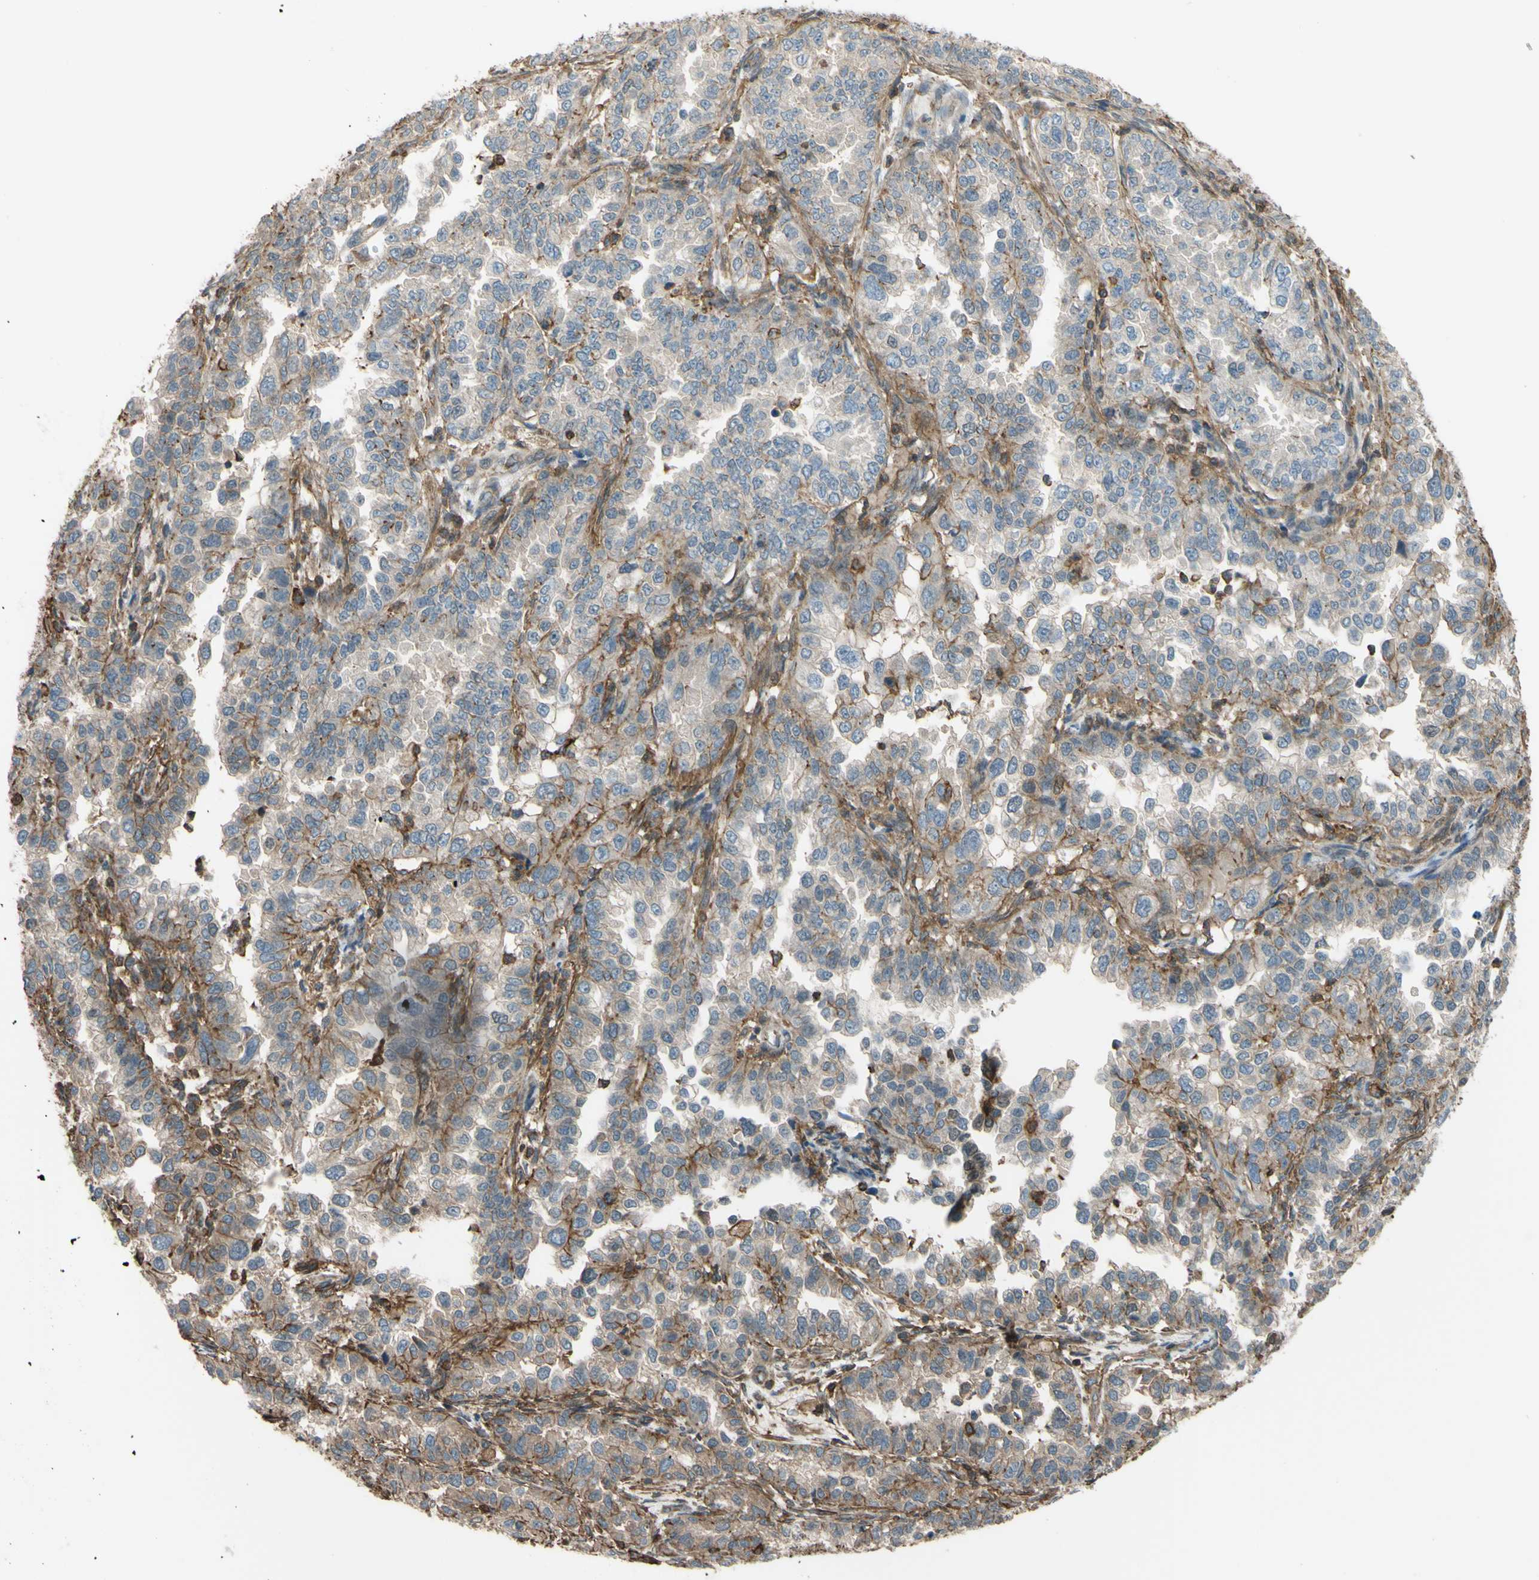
{"staining": {"intensity": "moderate", "quantity": "<25%", "location": "cytoplasmic/membranous"}, "tissue": "endometrial cancer", "cell_type": "Tumor cells", "image_type": "cancer", "snomed": [{"axis": "morphology", "description": "Adenocarcinoma, NOS"}, {"axis": "topography", "description": "Endometrium"}], "caption": "Human endometrial cancer (adenocarcinoma) stained for a protein (brown) demonstrates moderate cytoplasmic/membranous positive expression in about <25% of tumor cells.", "gene": "ADD3", "patient": {"sex": "female", "age": 85}}